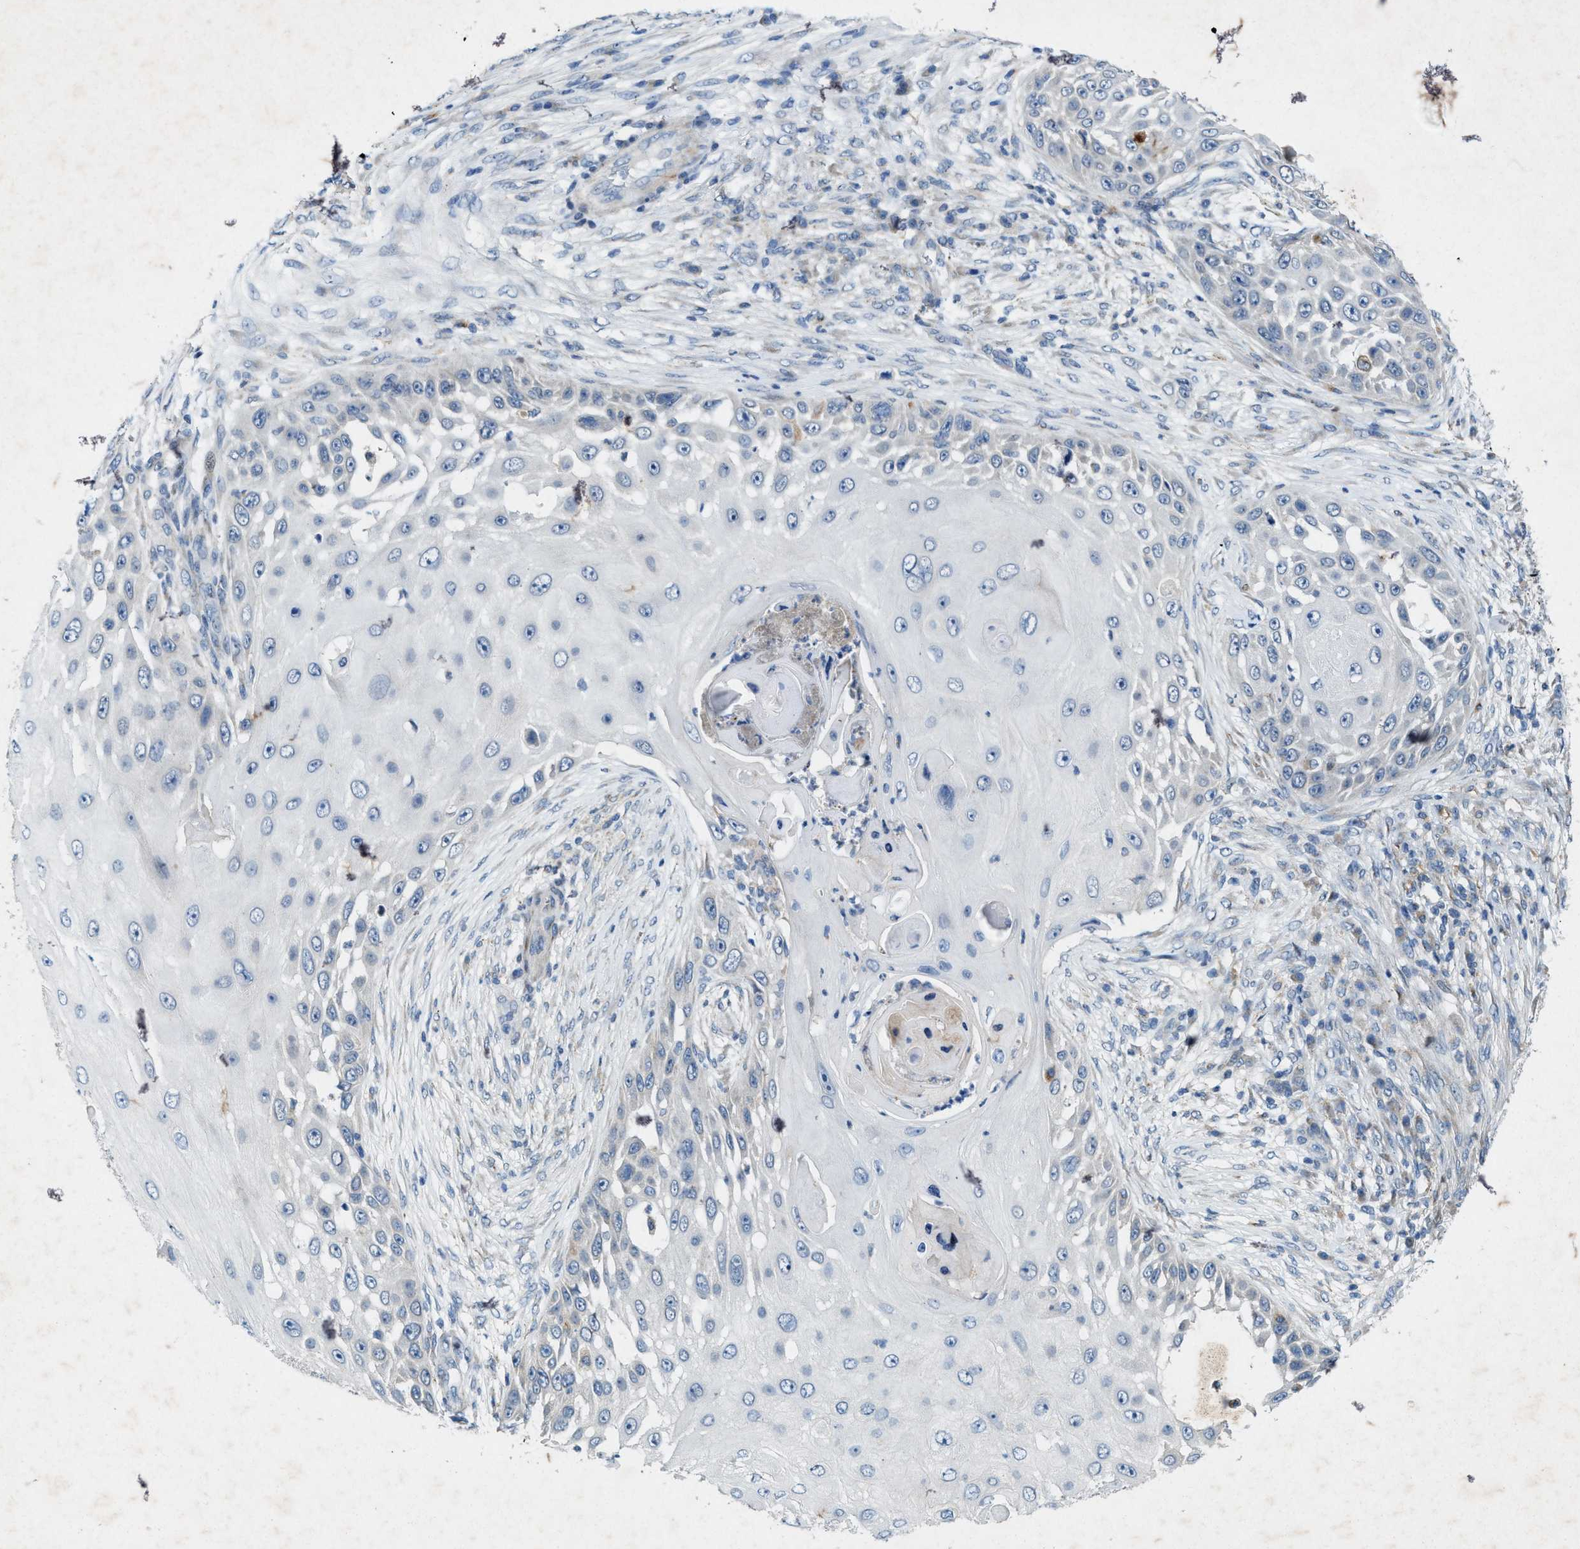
{"staining": {"intensity": "negative", "quantity": "none", "location": "none"}, "tissue": "skin cancer", "cell_type": "Tumor cells", "image_type": "cancer", "snomed": [{"axis": "morphology", "description": "Squamous cell carcinoma, NOS"}, {"axis": "topography", "description": "Skin"}], "caption": "This image is of skin squamous cell carcinoma stained with IHC to label a protein in brown with the nuclei are counter-stained blue. There is no staining in tumor cells.", "gene": "URGCP", "patient": {"sex": "female", "age": 44}}